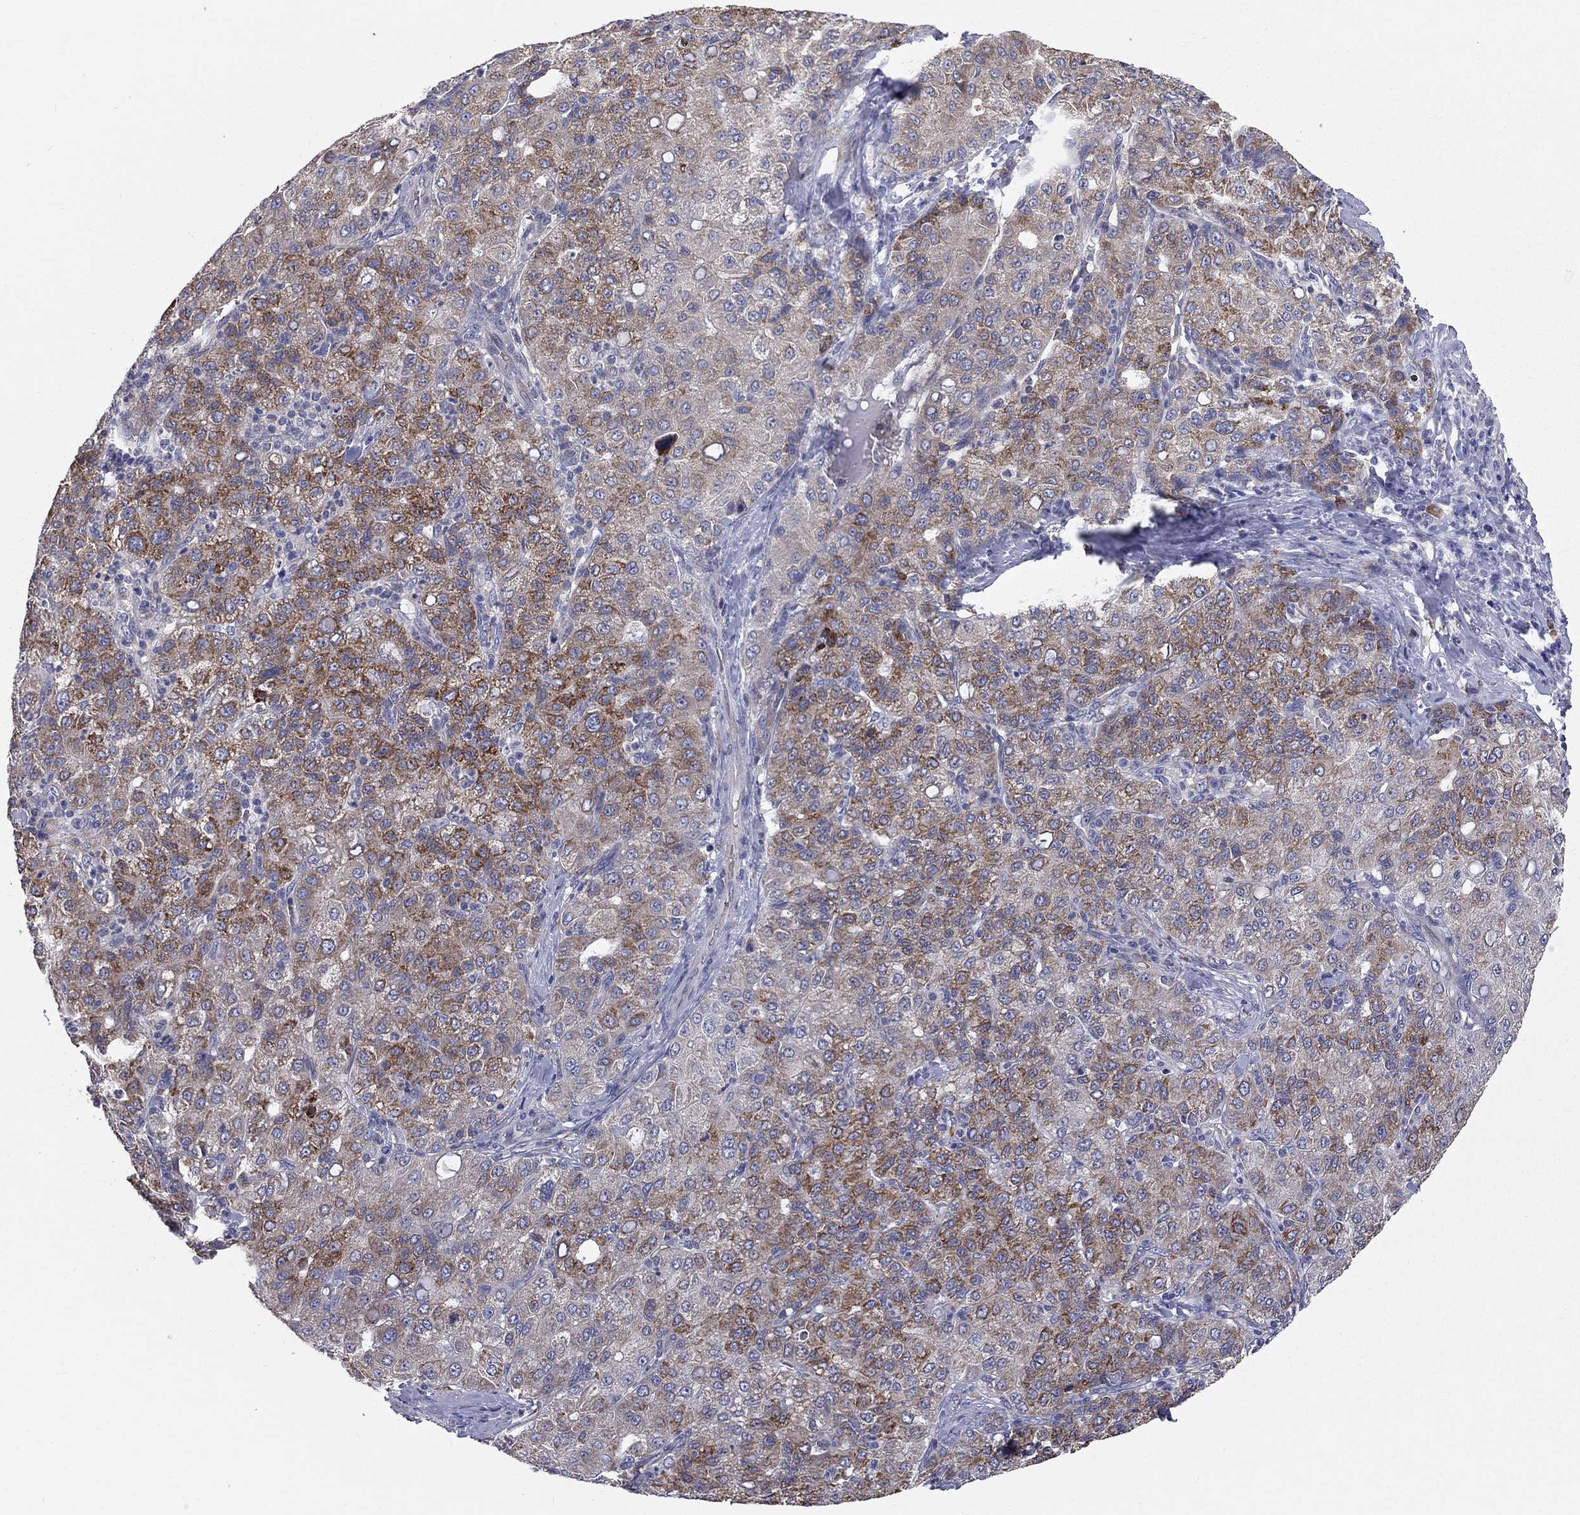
{"staining": {"intensity": "strong", "quantity": "25%-75%", "location": "cytoplasmic/membranous"}, "tissue": "liver cancer", "cell_type": "Tumor cells", "image_type": "cancer", "snomed": [{"axis": "morphology", "description": "Carcinoma, Hepatocellular, NOS"}, {"axis": "topography", "description": "Liver"}], "caption": "IHC of liver cancer (hepatocellular carcinoma) exhibits high levels of strong cytoplasmic/membranous expression in approximately 25%-75% of tumor cells. (DAB (3,3'-diaminobenzidine) = brown stain, brightfield microscopy at high magnification).", "gene": "CASTOR1", "patient": {"sex": "male", "age": 65}}